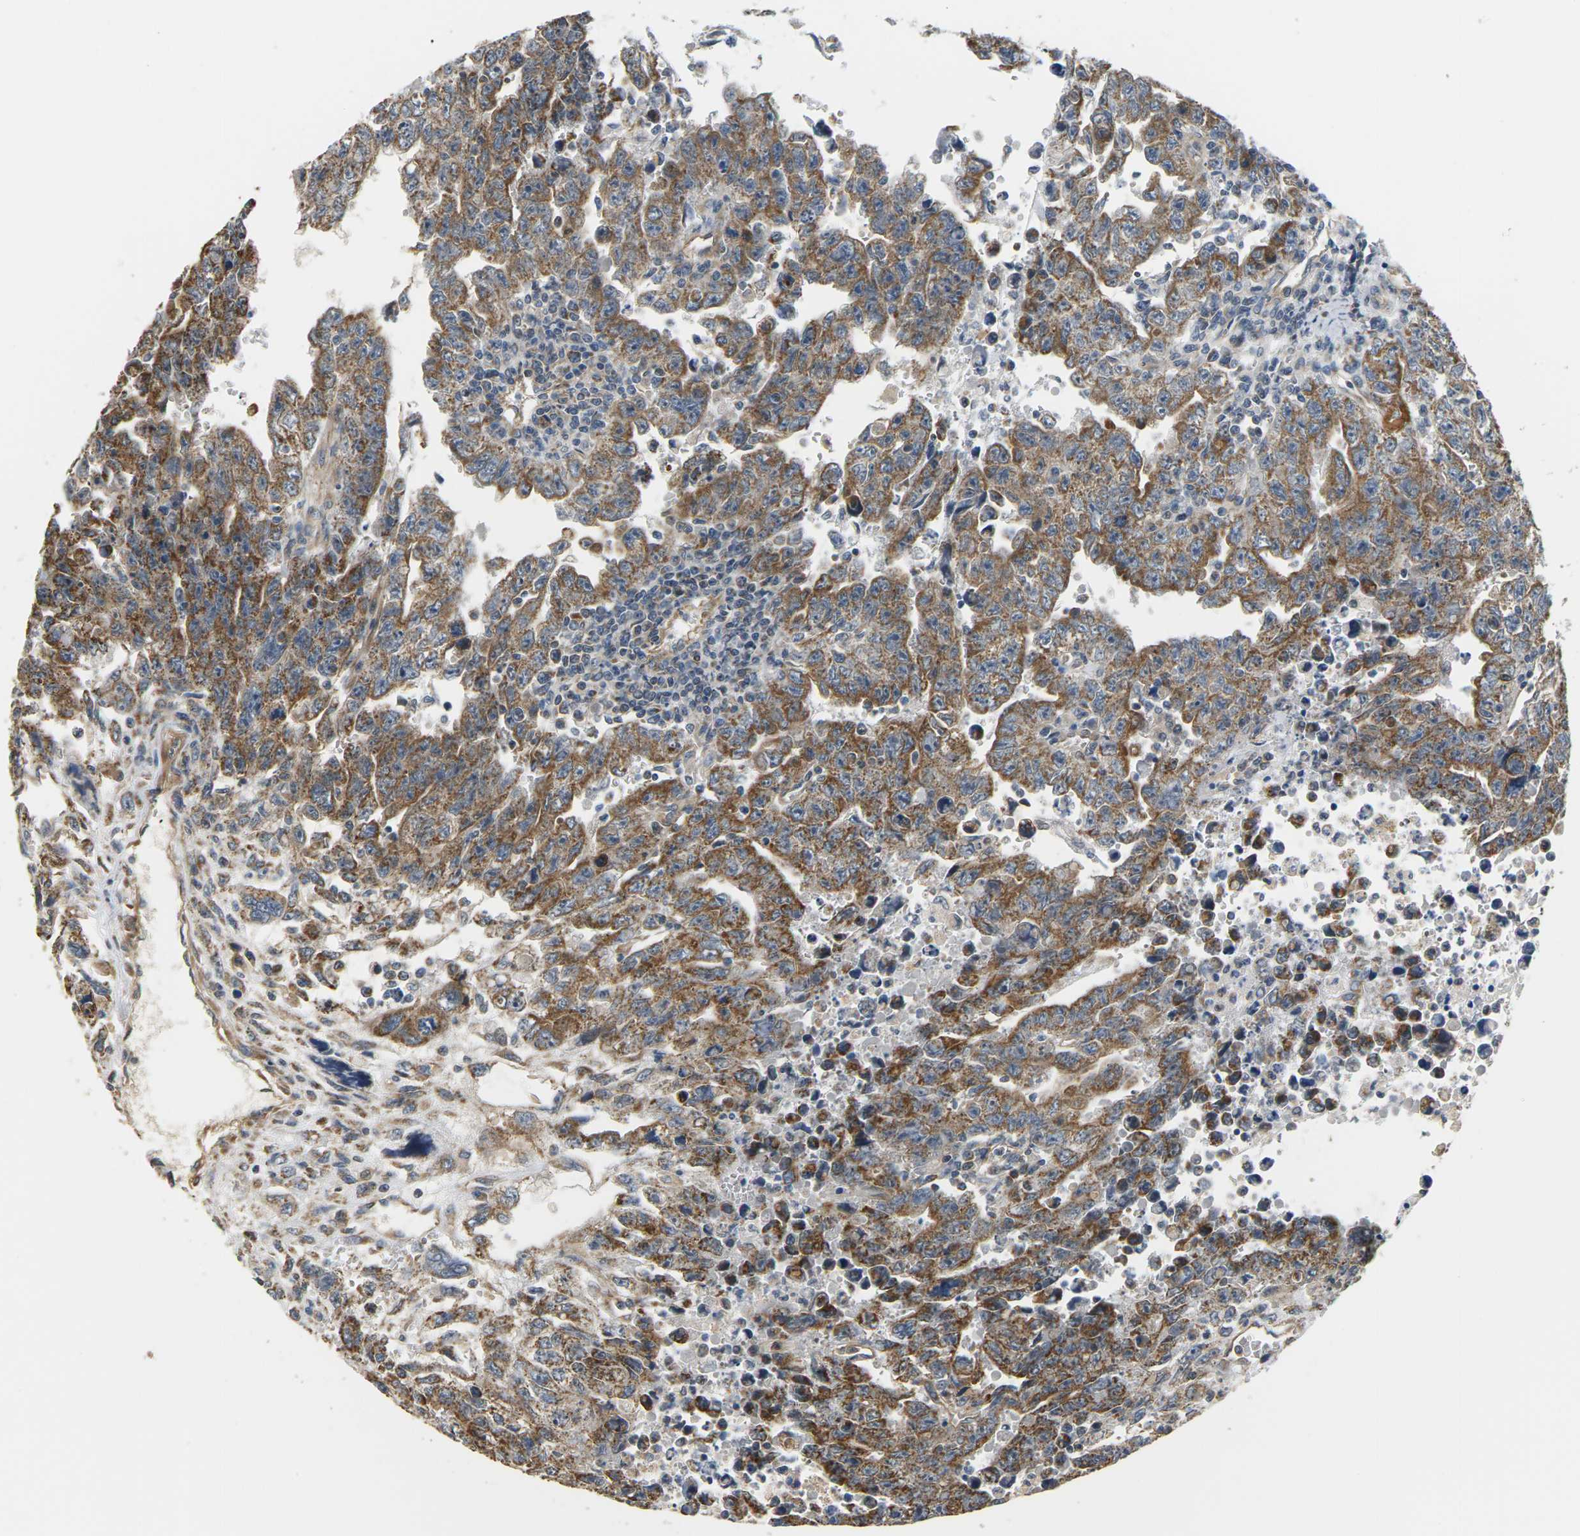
{"staining": {"intensity": "moderate", "quantity": ">75%", "location": "cytoplasmic/membranous"}, "tissue": "testis cancer", "cell_type": "Tumor cells", "image_type": "cancer", "snomed": [{"axis": "morphology", "description": "Carcinoma, Embryonal, NOS"}, {"axis": "topography", "description": "Testis"}], "caption": "Brown immunohistochemical staining in human embryonal carcinoma (testis) exhibits moderate cytoplasmic/membranous expression in approximately >75% of tumor cells. (DAB (3,3'-diaminobenzidine) IHC with brightfield microscopy, high magnification).", "gene": "PCDHB4", "patient": {"sex": "male", "age": 28}}